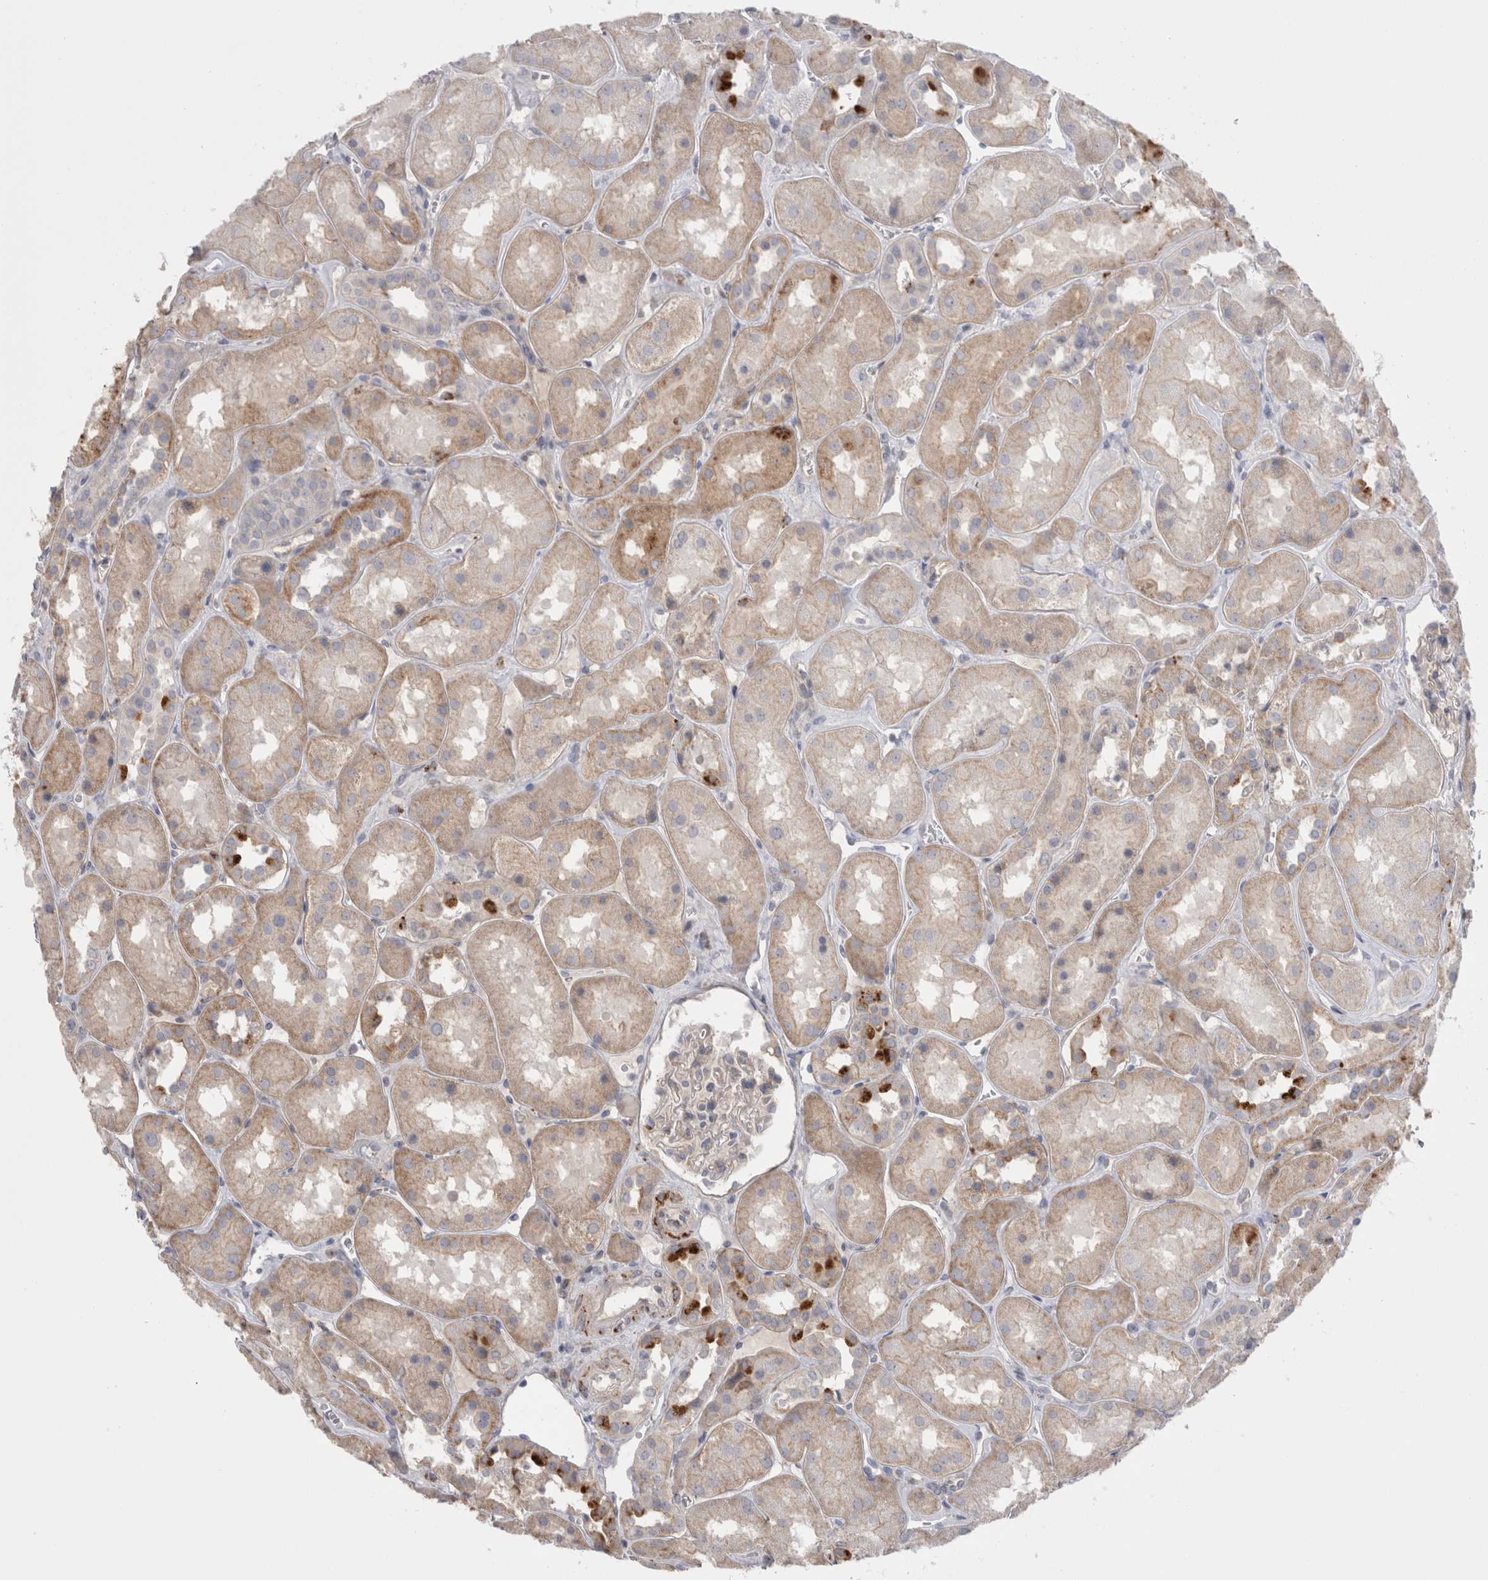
{"staining": {"intensity": "weak", "quantity": "<25%", "location": "cytoplasmic/membranous"}, "tissue": "kidney", "cell_type": "Cells in glomeruli", "image_type": "normal", "snomed": [{"axis": "morphology", "description": "Normal tissue, NOS"}, {"axis": "topography", "description": "Kidney"}], "caption": "This is an immunohistochemistry image of benign human kidney. There is no expression in cells in glomeruli.", "gene": "EPDR1", "patient": {"sex": "male", "age": 70}}